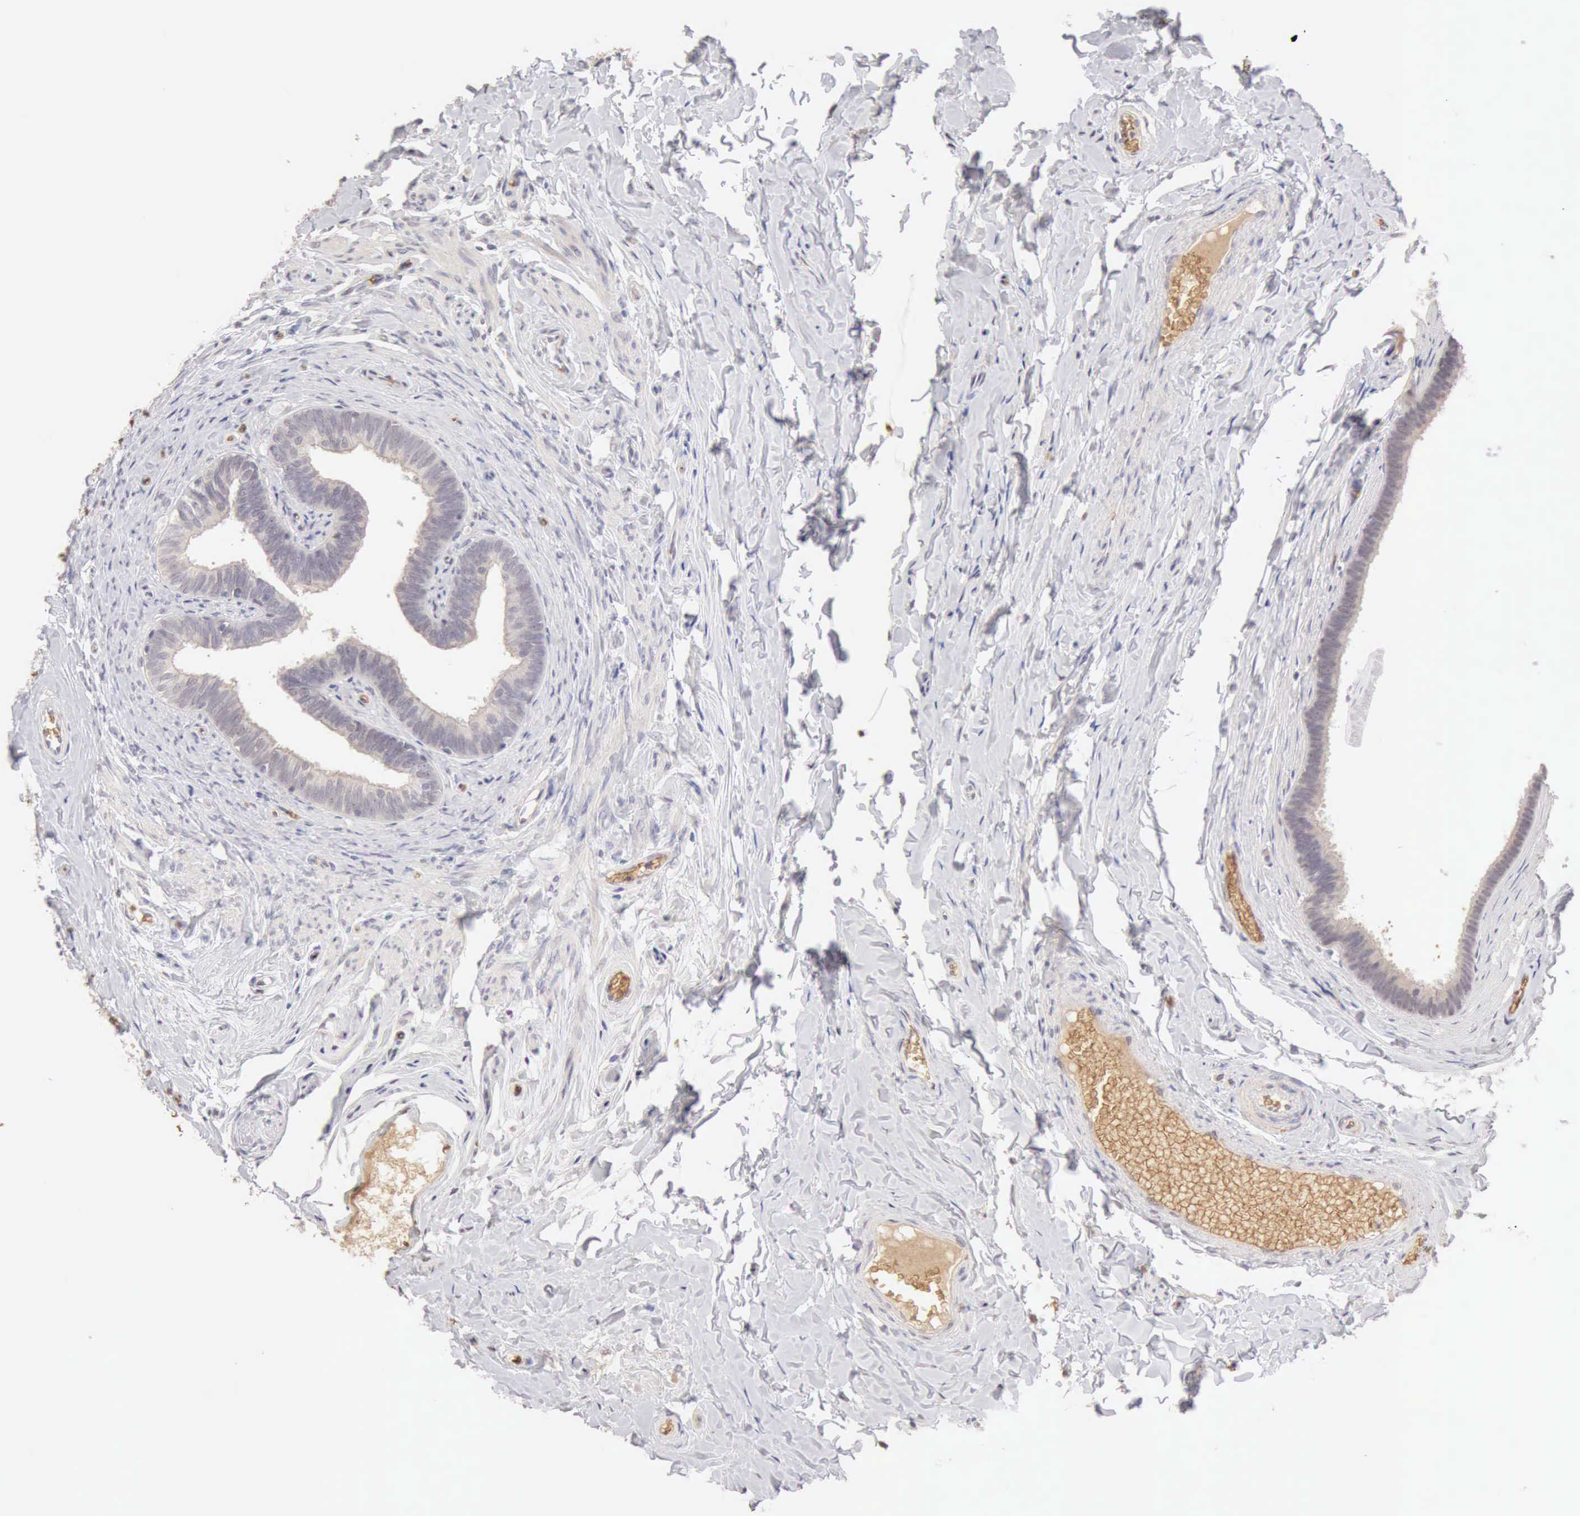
{"staining": {"intensity": "weak", "quantity": ">75%", "location": "cytoplasmic/membranous"}, "tissue": "epididymis", "cell_type": "Glandular cells", "image_type": "normal", "snomed": [{"axis": "morphology", "description": "Normal tissue, NOS"}, {"axis": "topography", "description": "Epididymis"}], "caption": "A micrograph showing weak cytoplasmic/membranous expression in approximately >75% of glandular cells in normal epididymis, as visualized by brown immunohistochemical staining.", "gene": "CFI", "patient": {"sex": "male", "age": 26}}